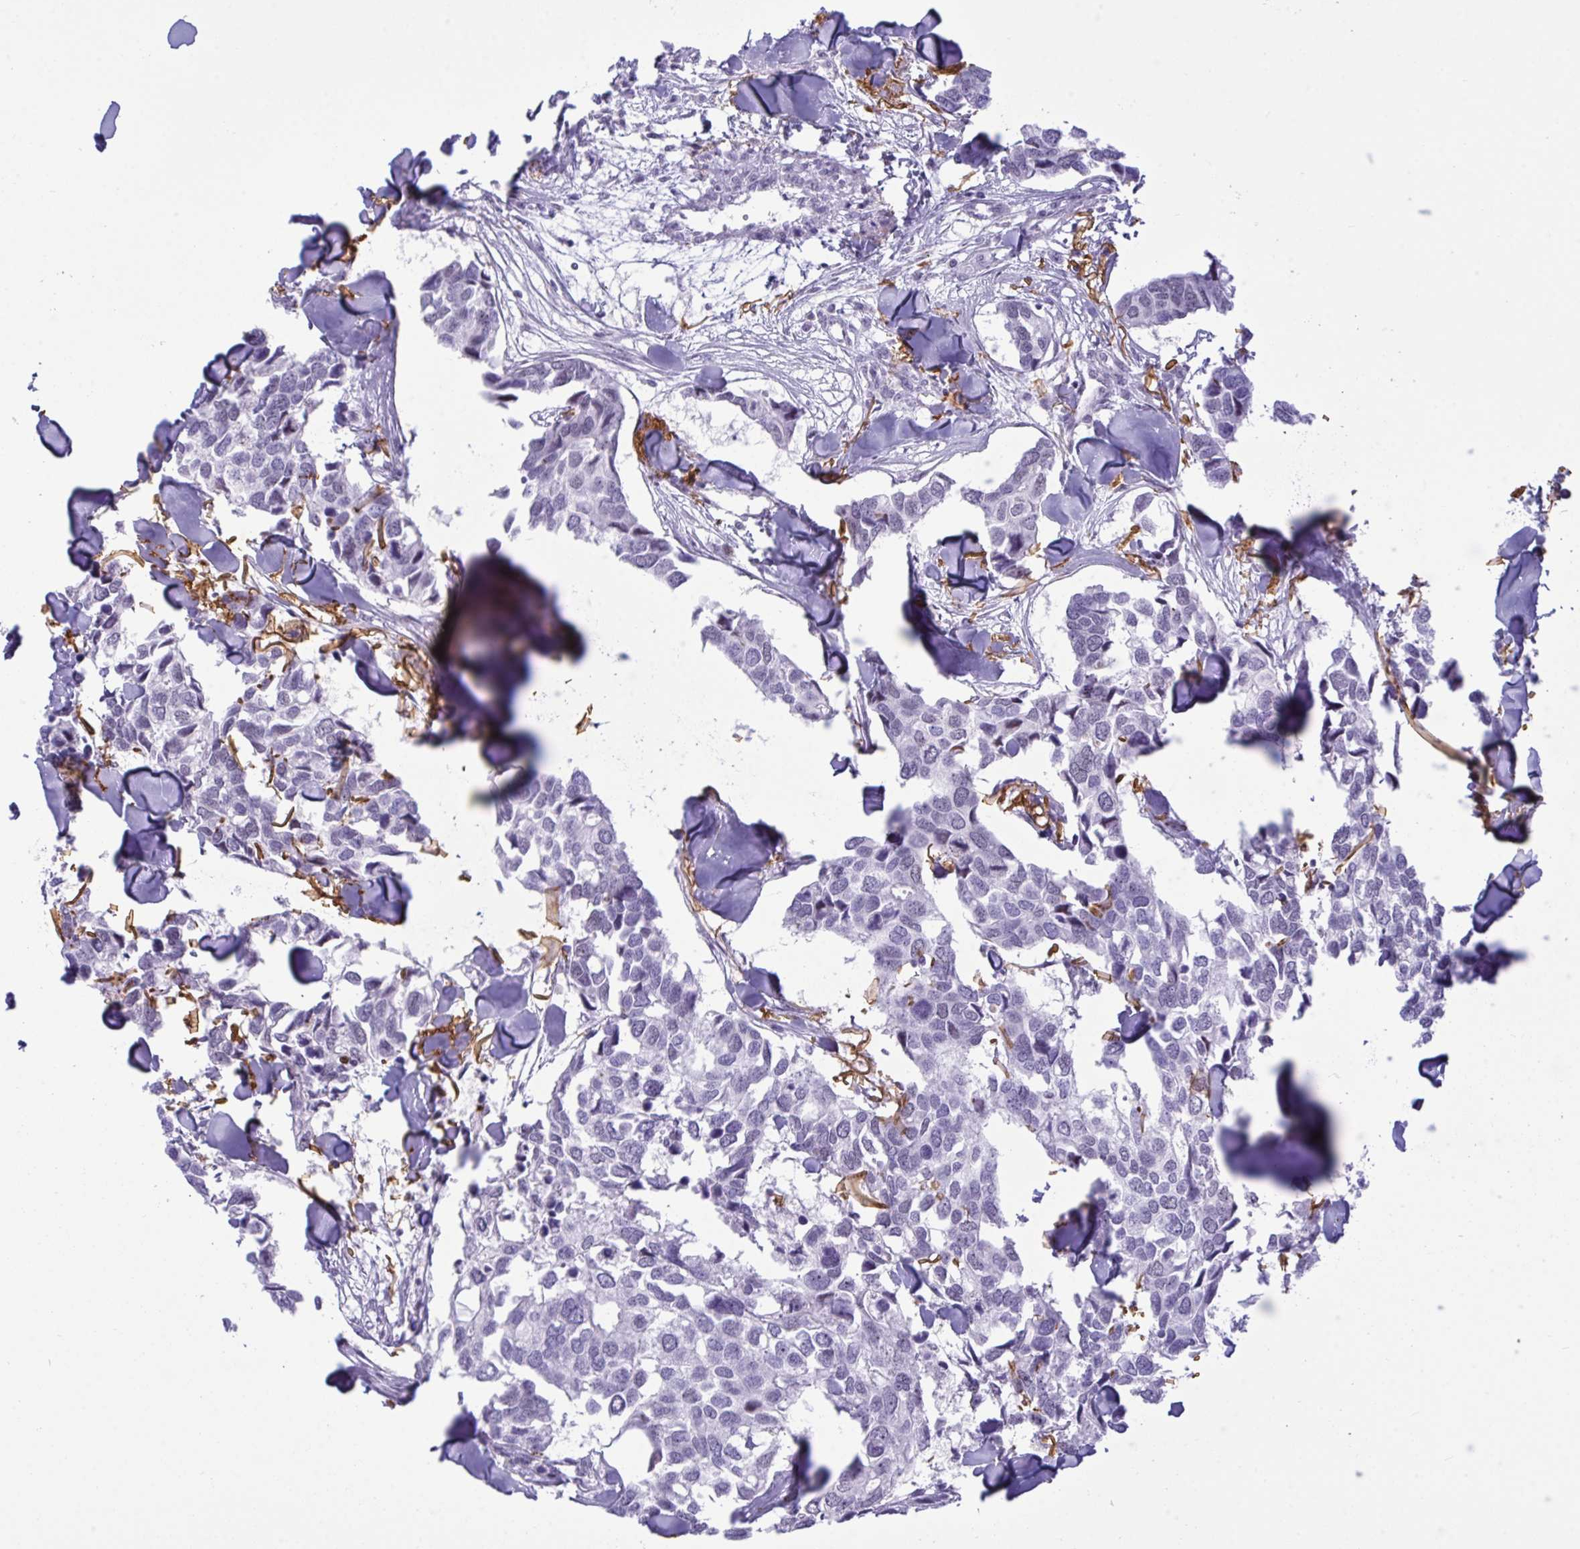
{"staining": {"intensity": "negative", "quantity": "none", "location": "none"}, "tissue": "breast cancer", "cell_type": "Tumor cells", "image_type": "cancer", "snomed": [{"axis": "morphology", "description": "Duct carcinoma"}, {"axis": "topography", "description": "Breast"}], "caption": "High magnification brightfield microscopy of infiltrating ductal carcinoma (breast) stained with DAB (3,3'-diaminobenzidine) (brown) and counterstained with hematoxylin (blue): tumor cells show no significant expression.", "gene": "ELN", "patient": {"sex": "female", "age": 83}}